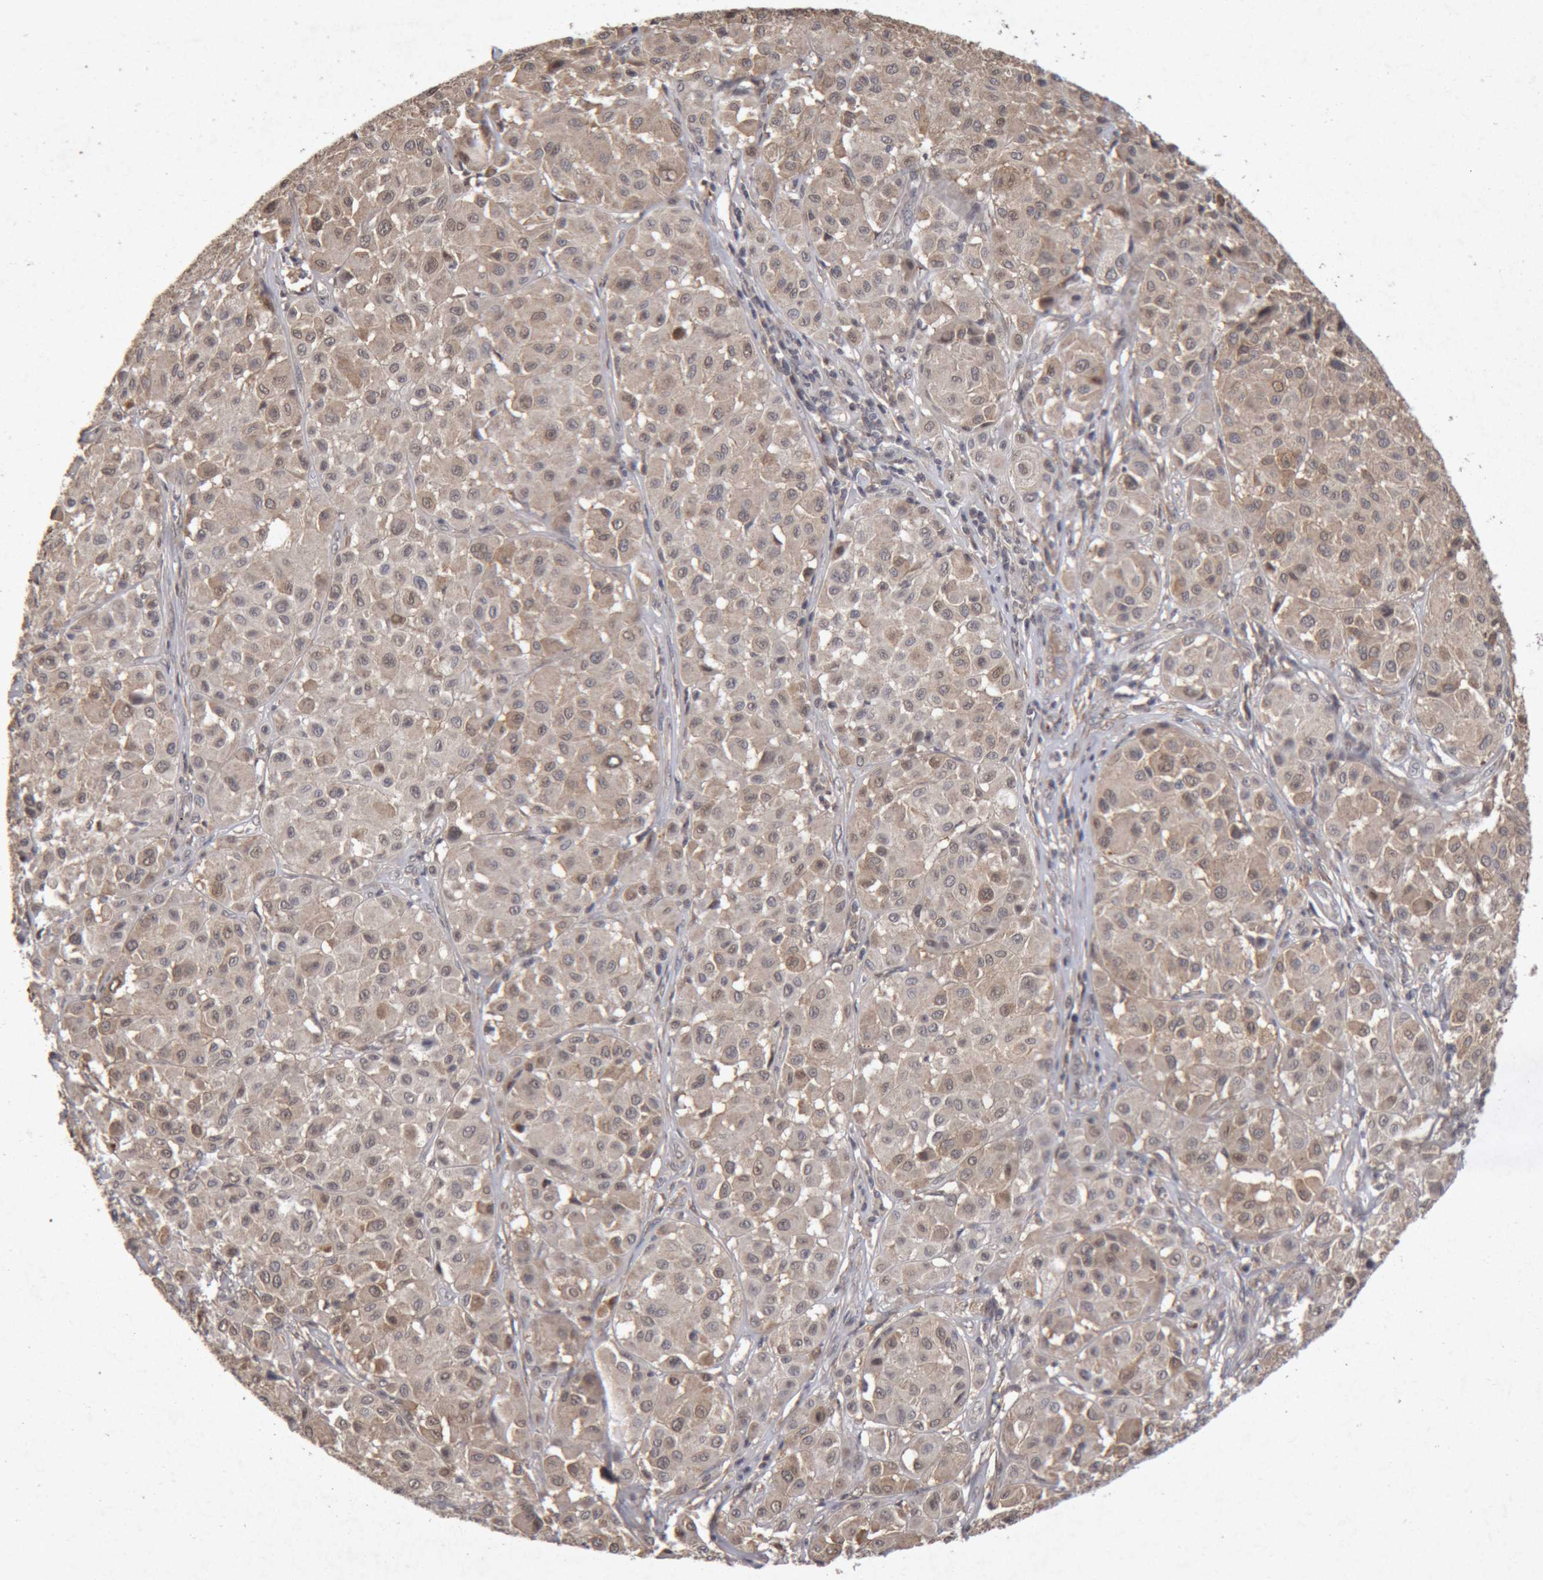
{"staining": {"intensity": "weak", "quantity": "25%-75%", "location": "cytoplasmic/membranous"}, "tissue": "melanoma", "cell_type": "Tumor cells", "image_type": "cancer", "snomed": [{"axis": "morphology", "description": "Malignant melanoma, Metastatic site"}, {"axis": "topography", "description": "Soft tissue"}], "caption": "Immunohistochemical staining of human melanoma reveals weak cytoplasmic/membranous protein positivity in about 25%-75% of tumor cells.", "gene": "MEP1A", "patient": {"sex": "male", "age": 41}}